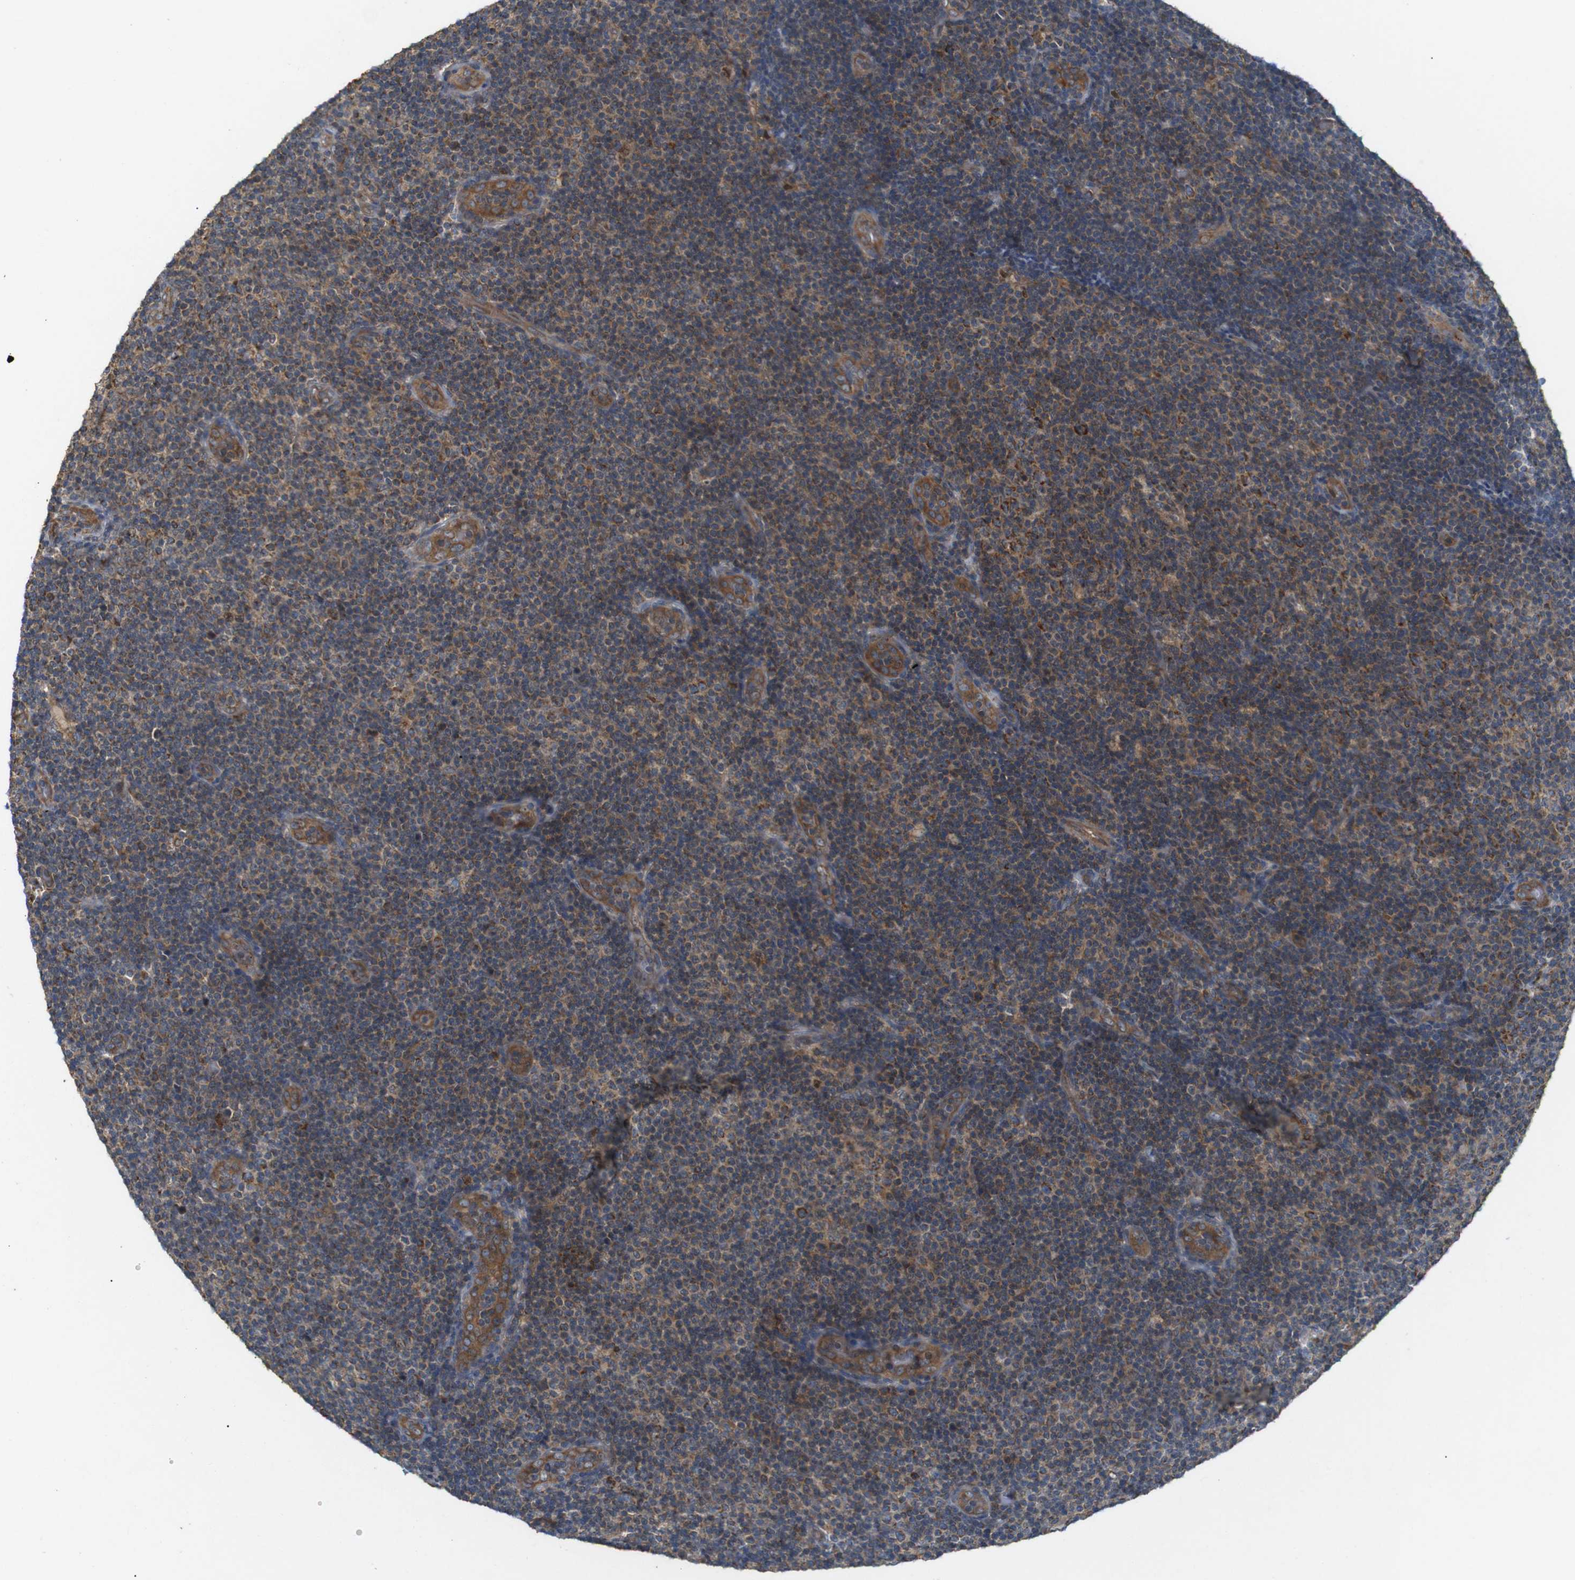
{"staining": {"intensity": "moderate", "quantity": ">75%", "location": "cytoplasmic/membranous"}, "tissue": "lymphoma", "cell_type": "Tumor cells", "image_type": "cancer", "snomed": [{"axis": "morphology", "description": "Malignant lymphoma, non-Hodgkin's type, Low grade"}, {"axis": "topography", "description": "Lymph node"}], "caption": "Immunohistochemical staining of human low-grade malignant lymphoma, non-Hodgkin's type exhibits medium levels of moderate cytoplasmic/membranous protein expression in about >75% of tumor cells.", "gene": "KSR1", "patient": {"sex": "male", "age": 83}}